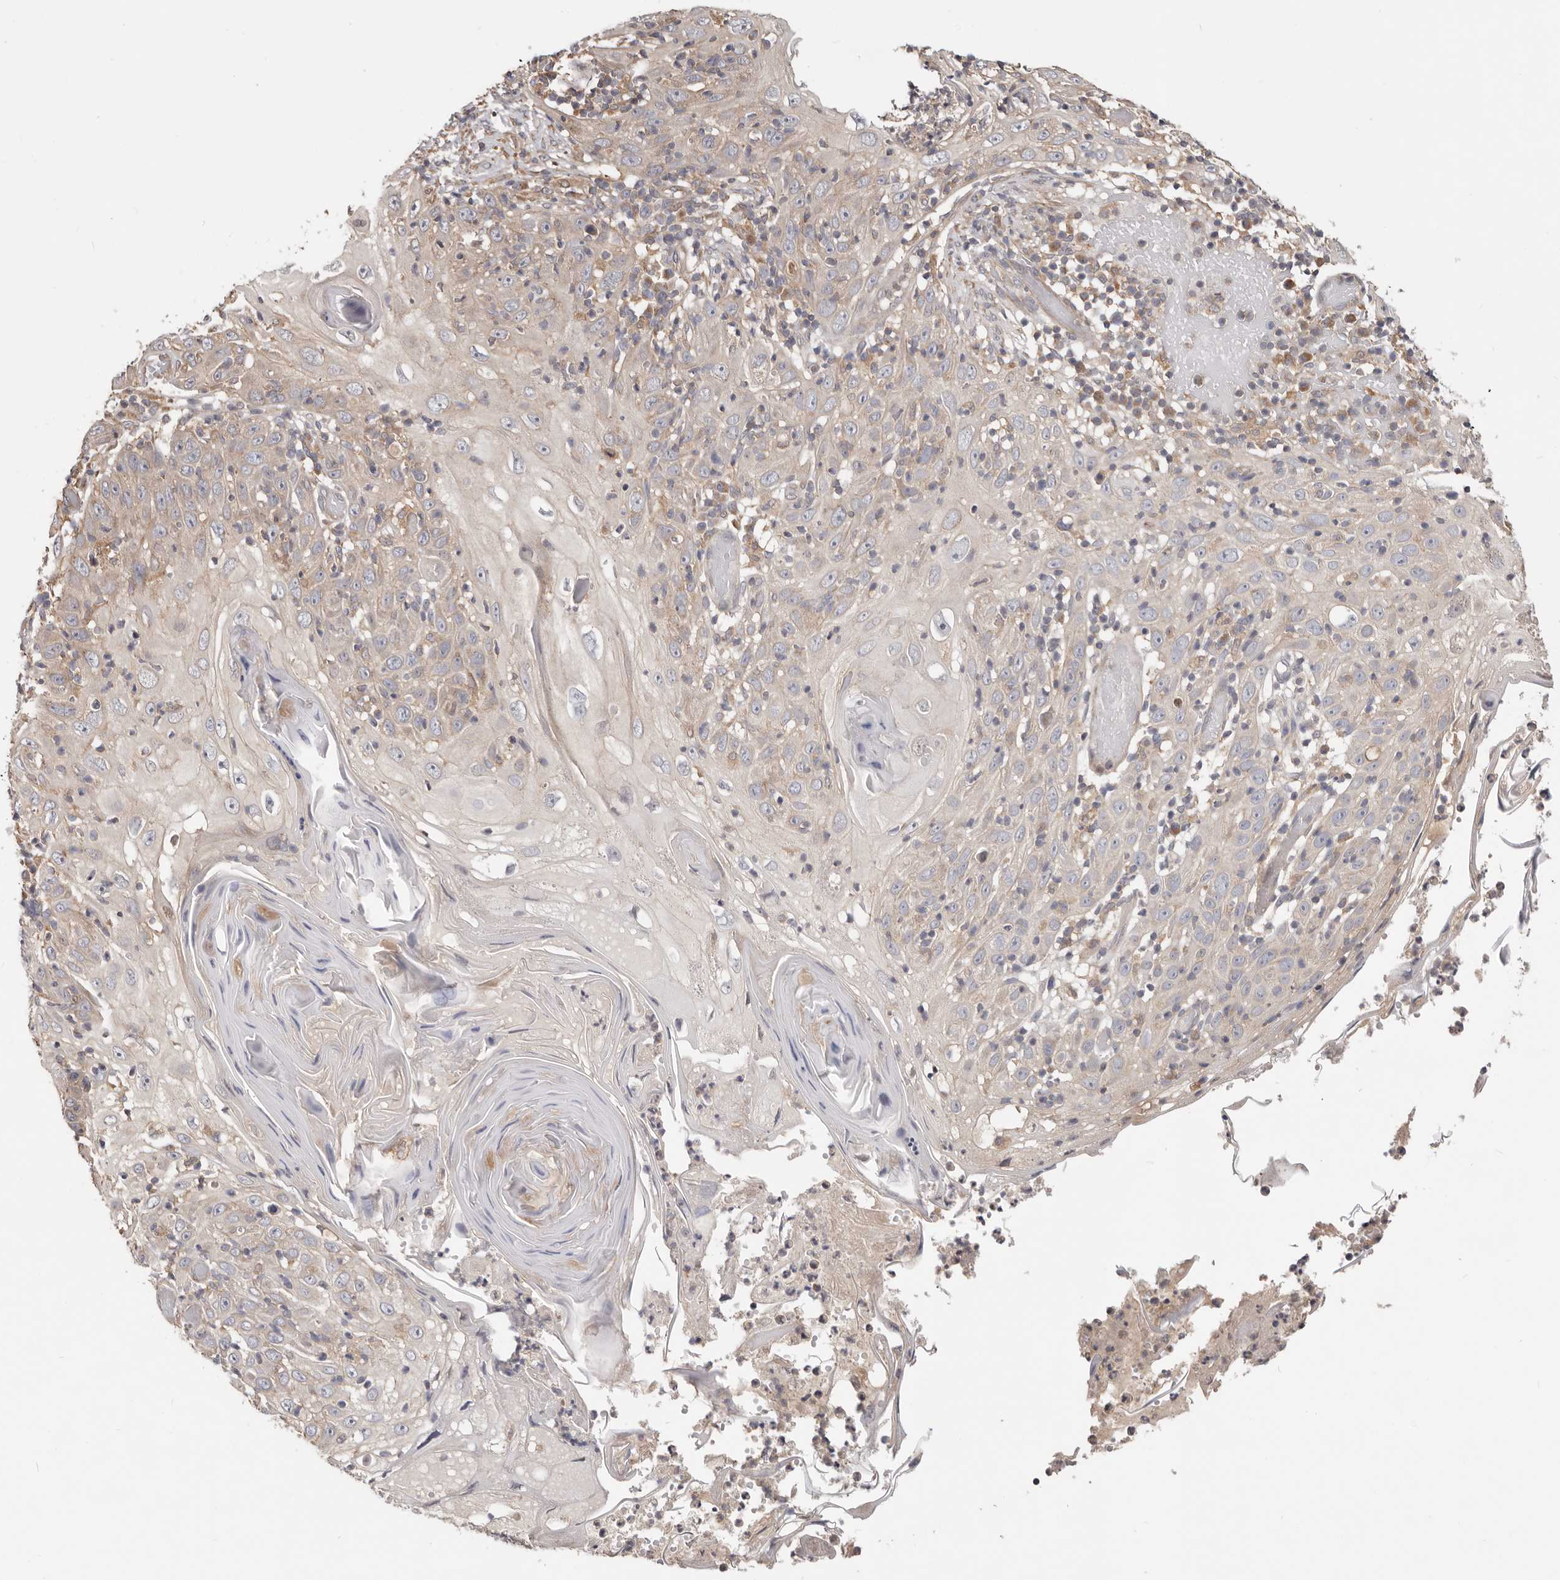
{"staining": {"intensity": "negative", "quantity": "none", "location": "none"}, "tissue": "skin cancer", "cell_type": "Tumor cells", "image_type": "cancer", "snomed": [{"axis": "morphology", "description": "Squamous cell carcinoma, NOS"}, {"axis": "topography", "description": "Skin"}], "caption": "Immunohistochemistry (IHC) image of neoplastic tissue: human squamous cell carcinoma (skin) stained with DAB shows no significant protein expression in tumor cells.", "gene": "LRP6", "patient": {"sex": "female", "age": 88}}